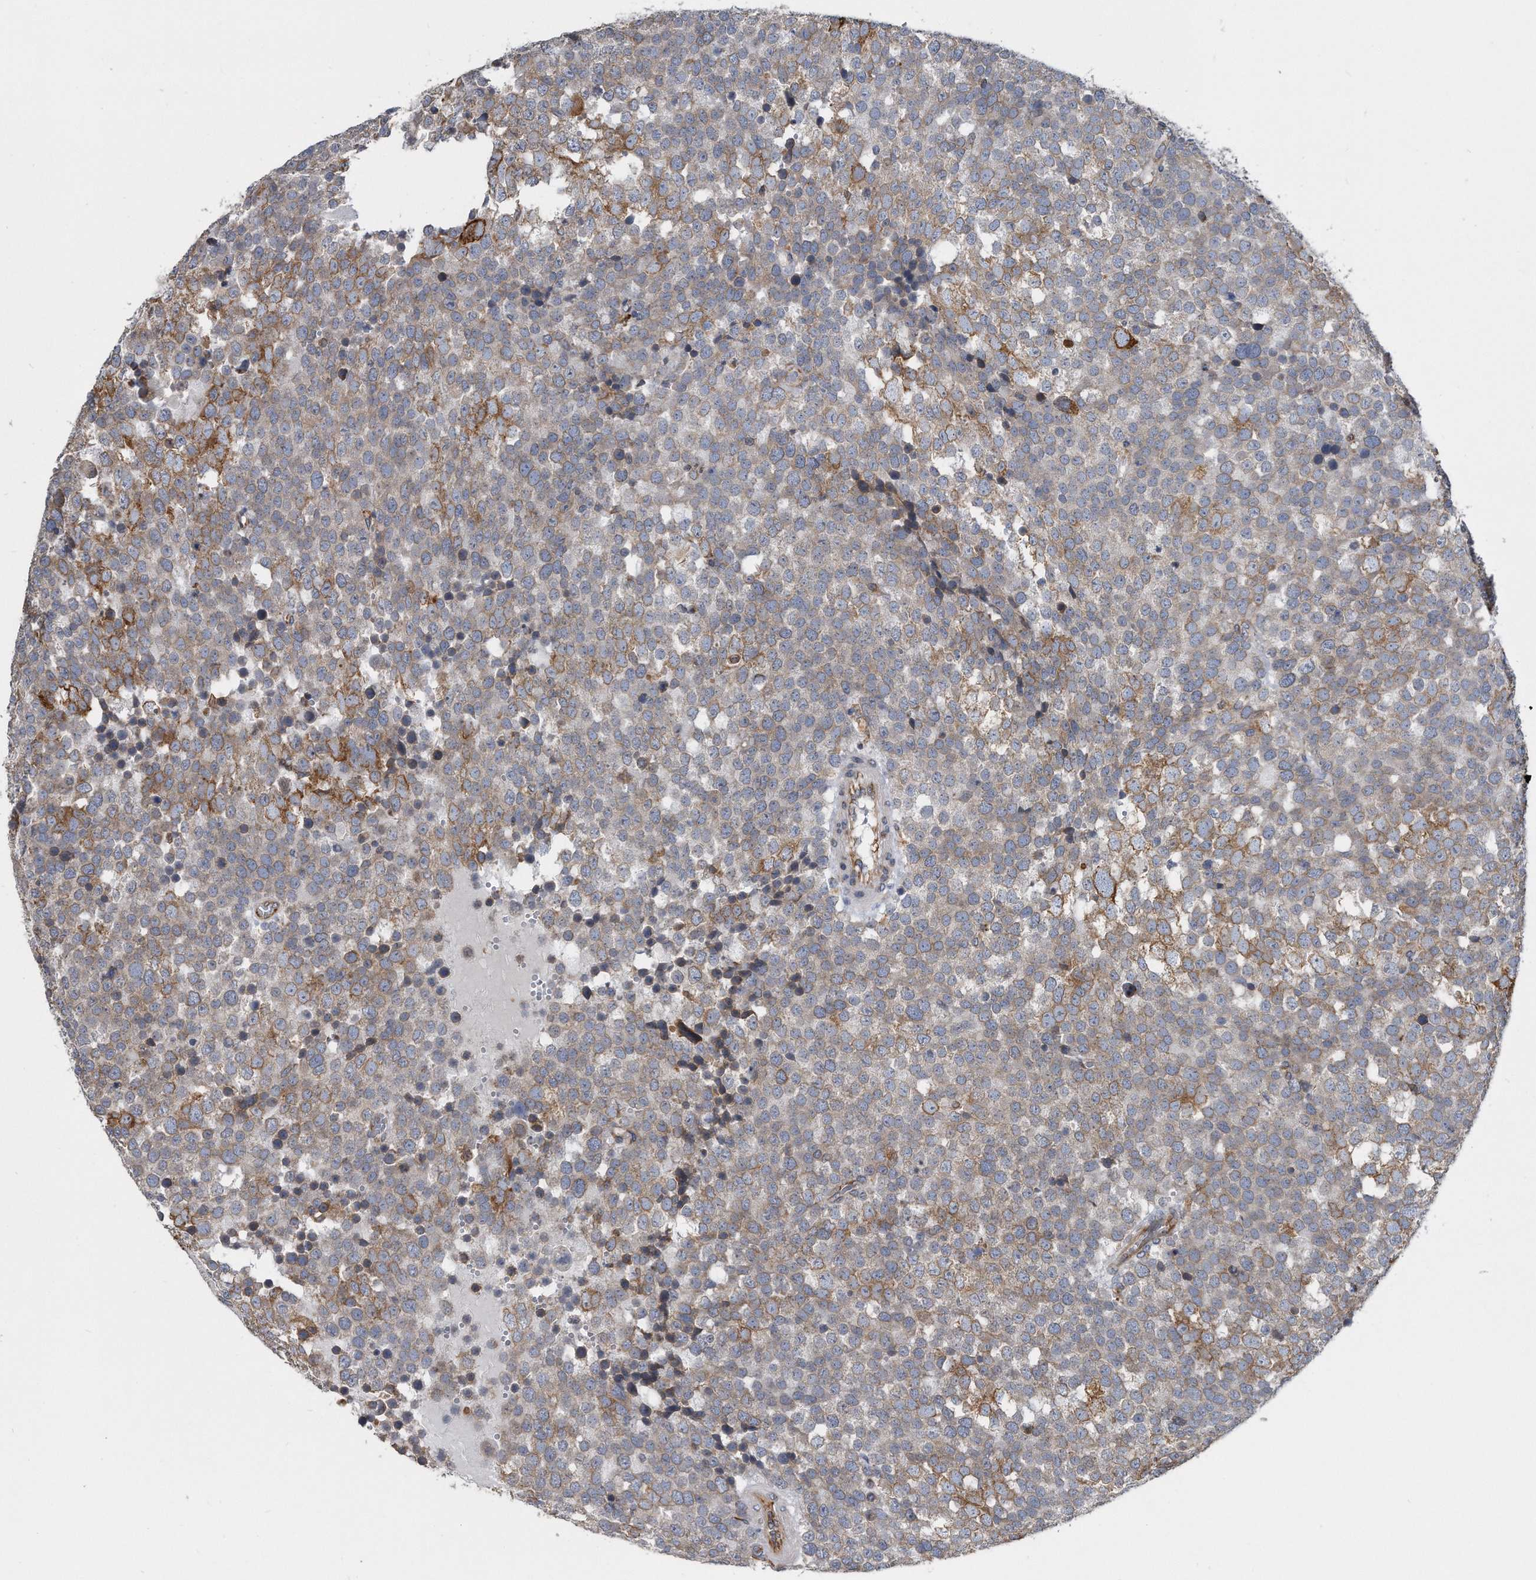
{"staining": {"intensity": "moderate", "quantity": "25%-75%", "location": "cytoplasmic/membranous"}, "tissue": "testis cancer", "cell_type": "Tumor cells", "image_type": "cancer", "snomed": [{"axis": "morphology", "description": "Seminoma, NOS"}, {"axis": "topography", "description": "Testis"}], "caption": "Human testis seminoma stained with a brown dye demonstrates moderate cytoplasmic/membranous positive positivity in about 25%-75% of tumor cells.", "gene": "CCDC47", "patient": {"sex": "male", "age": 71}}